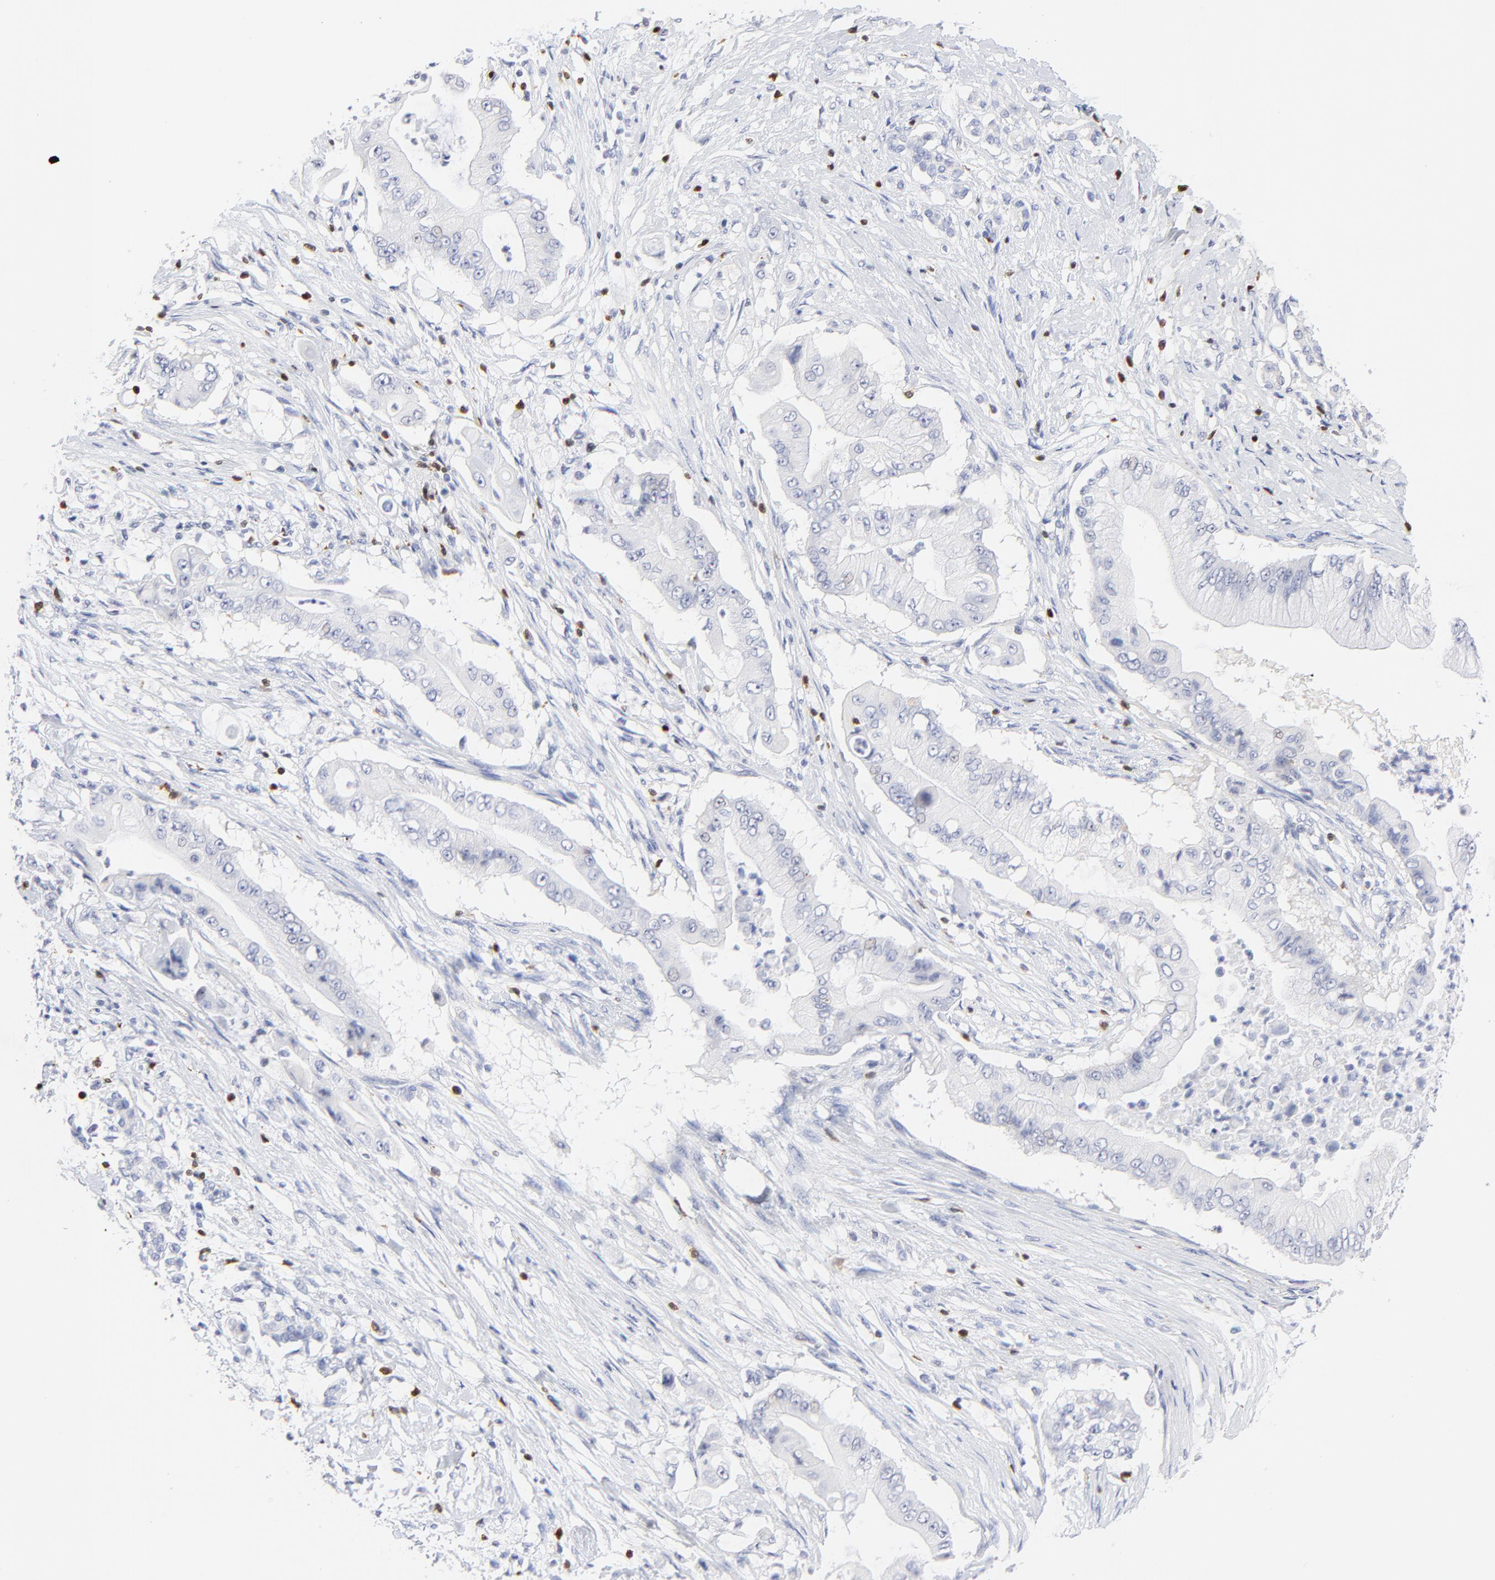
{"staining": {"intensity": "negative", "quantity": "none", "location": "none"}, "tissue": "pancreatic cancer", "cell_type": "Tumor cells", "image_type": "cancer", "snomed": [{"axis": "morphology", "description": "Adenocarcinoma, NOS"}, {"axis": "topography", "description": "Pancreas"}], "caption": "The immunohistochemistry micrograph has no significant positivity in tumor cells of adenocarcinoma (pancreatic) tissue.", "gene": "ZAP70", "patient": {"sex": "male", "age": 62}}